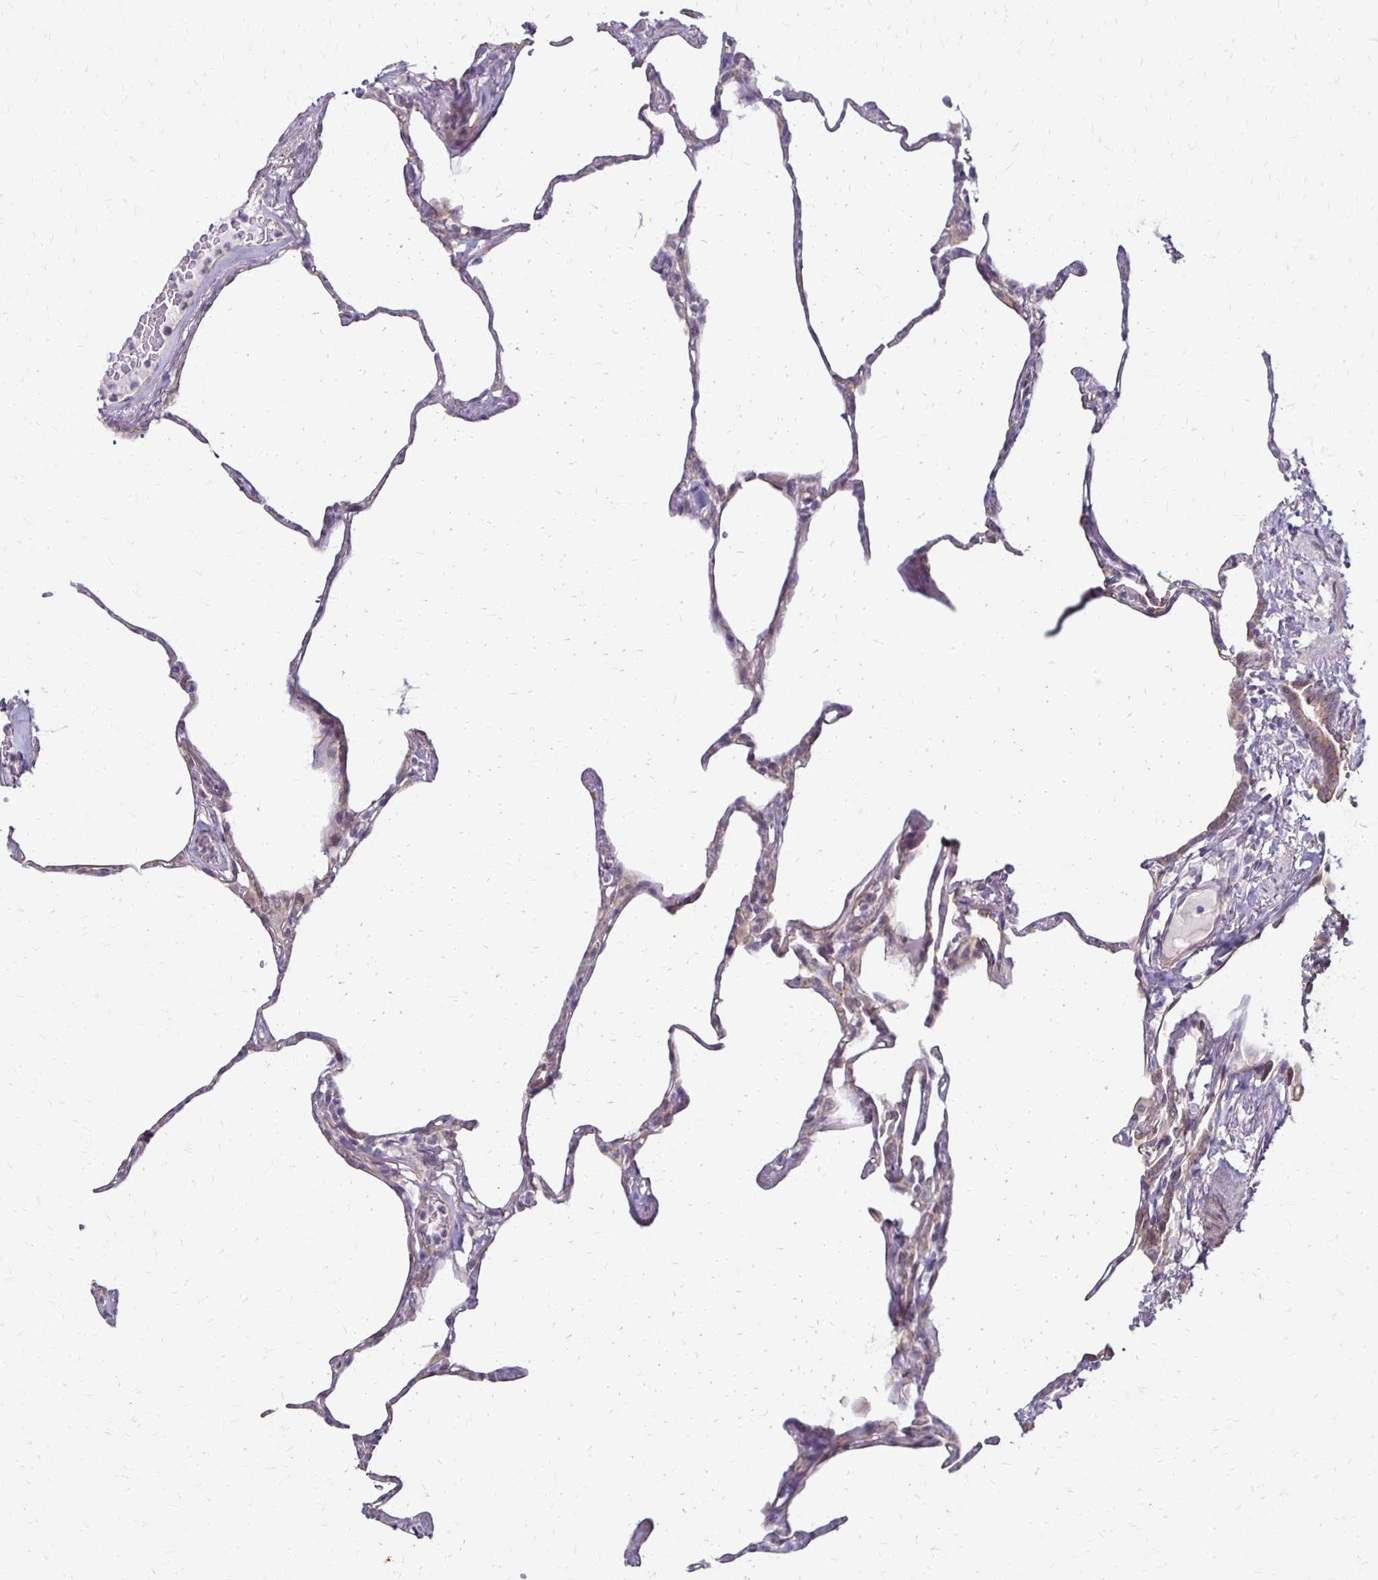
{"staining": {"intensity": "weak", "quantity": "25%-75%", "location": "cytoplasmic/membranous"}, "tissue": "lung", "cell_type": "Alveolar cells", "image_type": "normal", "snomed": [{"axis": "morphology", "description": "Normal tissue, NOS"}, {"axis": "topography", "description": "Lung"}], "caption": "Immunohistochemistry (IHC) (DAB (3,3'-diaminobenzidine)) staining of unremarkable lung exhibits weak cytoplasmic/membranous protein staining in approximately 25%-75% of alveolar cells.", "gene": "KATNBL1", "patient": {"sex": "male", "age": 65}}